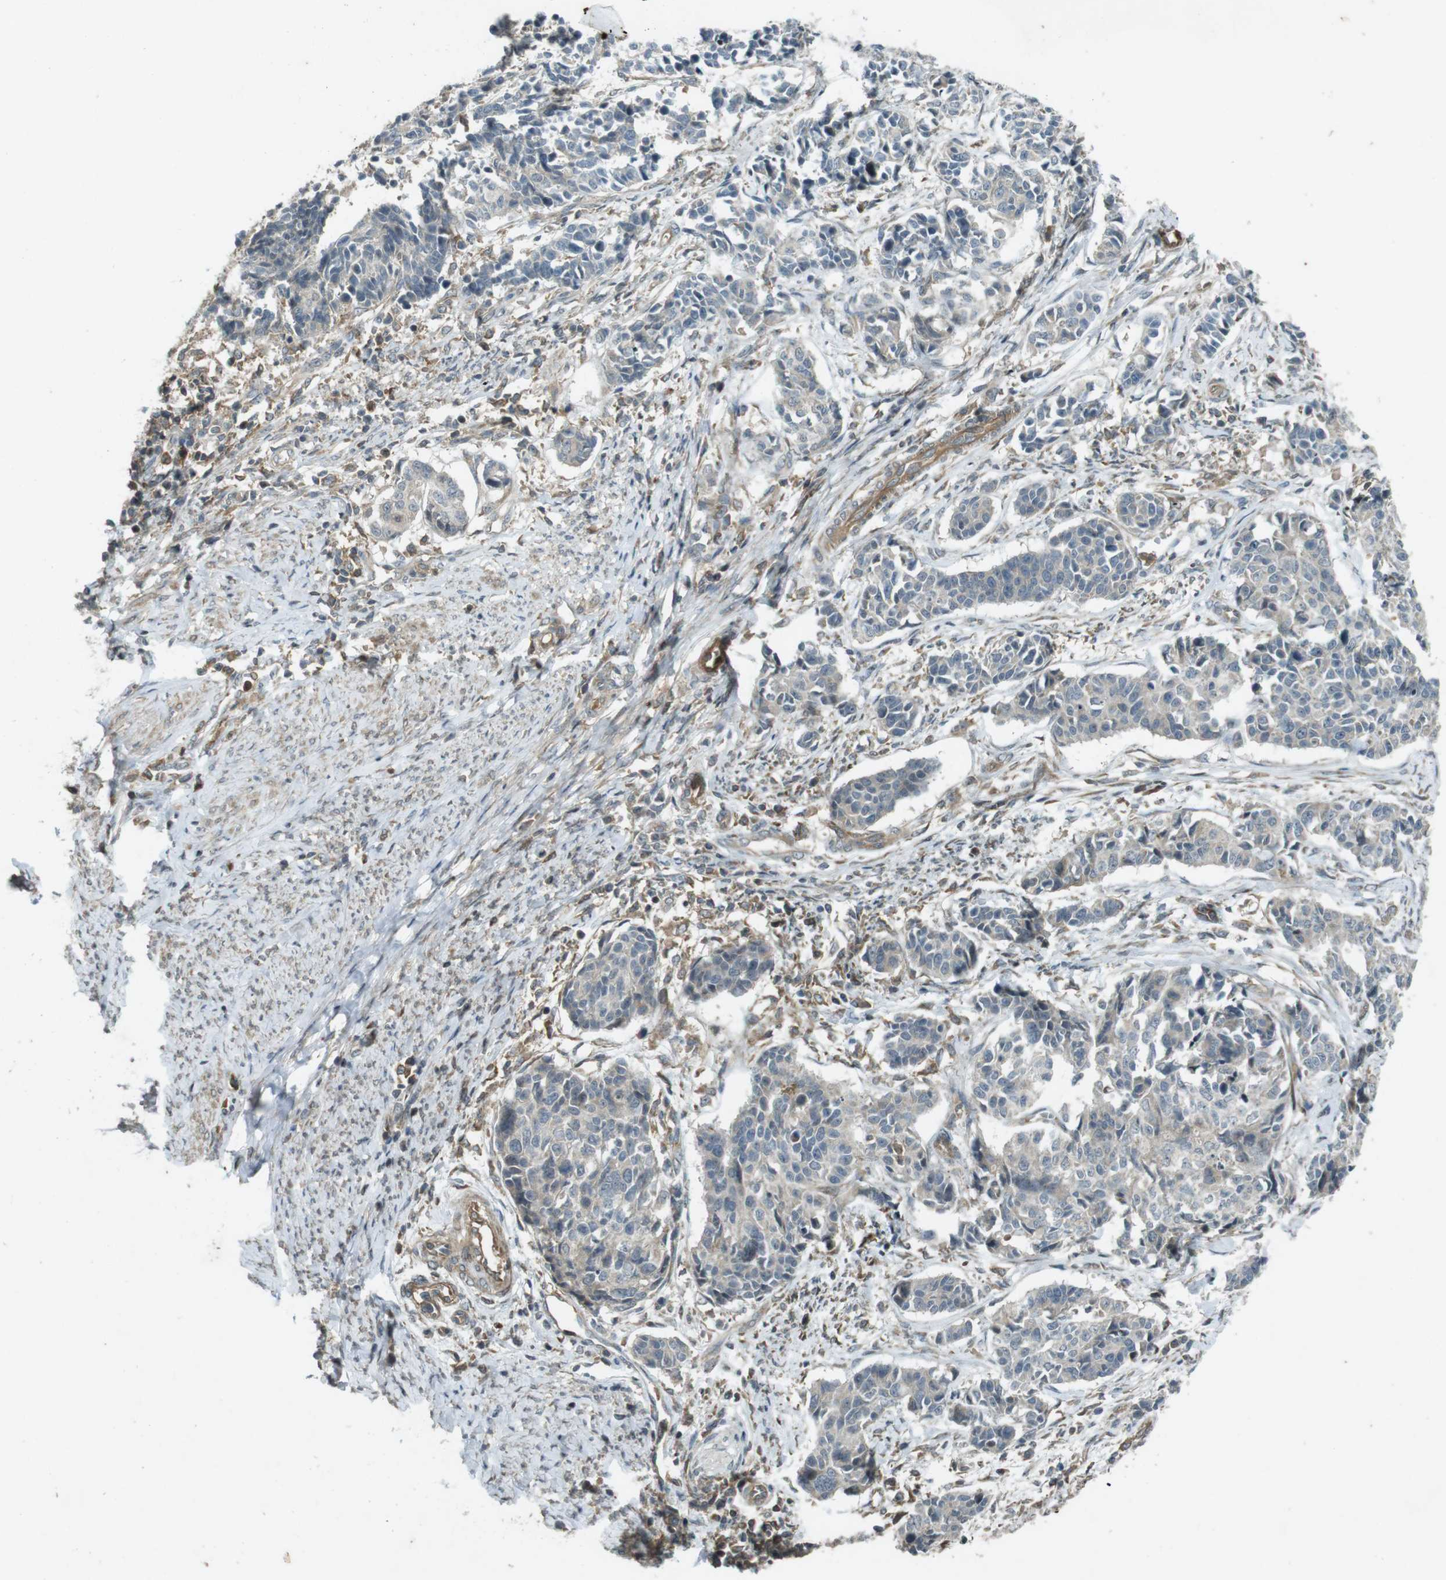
{"staining": {"intensity": "negative", "quantity": "none", "location": "none"}, "tissue": "cervical cancer", "cell_type": "Tumor cells", "image_type": "cancer", "snomed": [{"axis": "morphology", "description": "Normal tissue, NOS"}, {"axis": "morphology", "description": "Squamous cell carcinoma, NOS"}, {"axis": "topography", "description": "Cervix"}], "caption": "Human squamous cell carcinoma (cervical) stained for a protein using immunohistochemistry shows no staining in tumor cells.", "gene": "ZYX", "patient": {"sex": "female", "age": 35}}